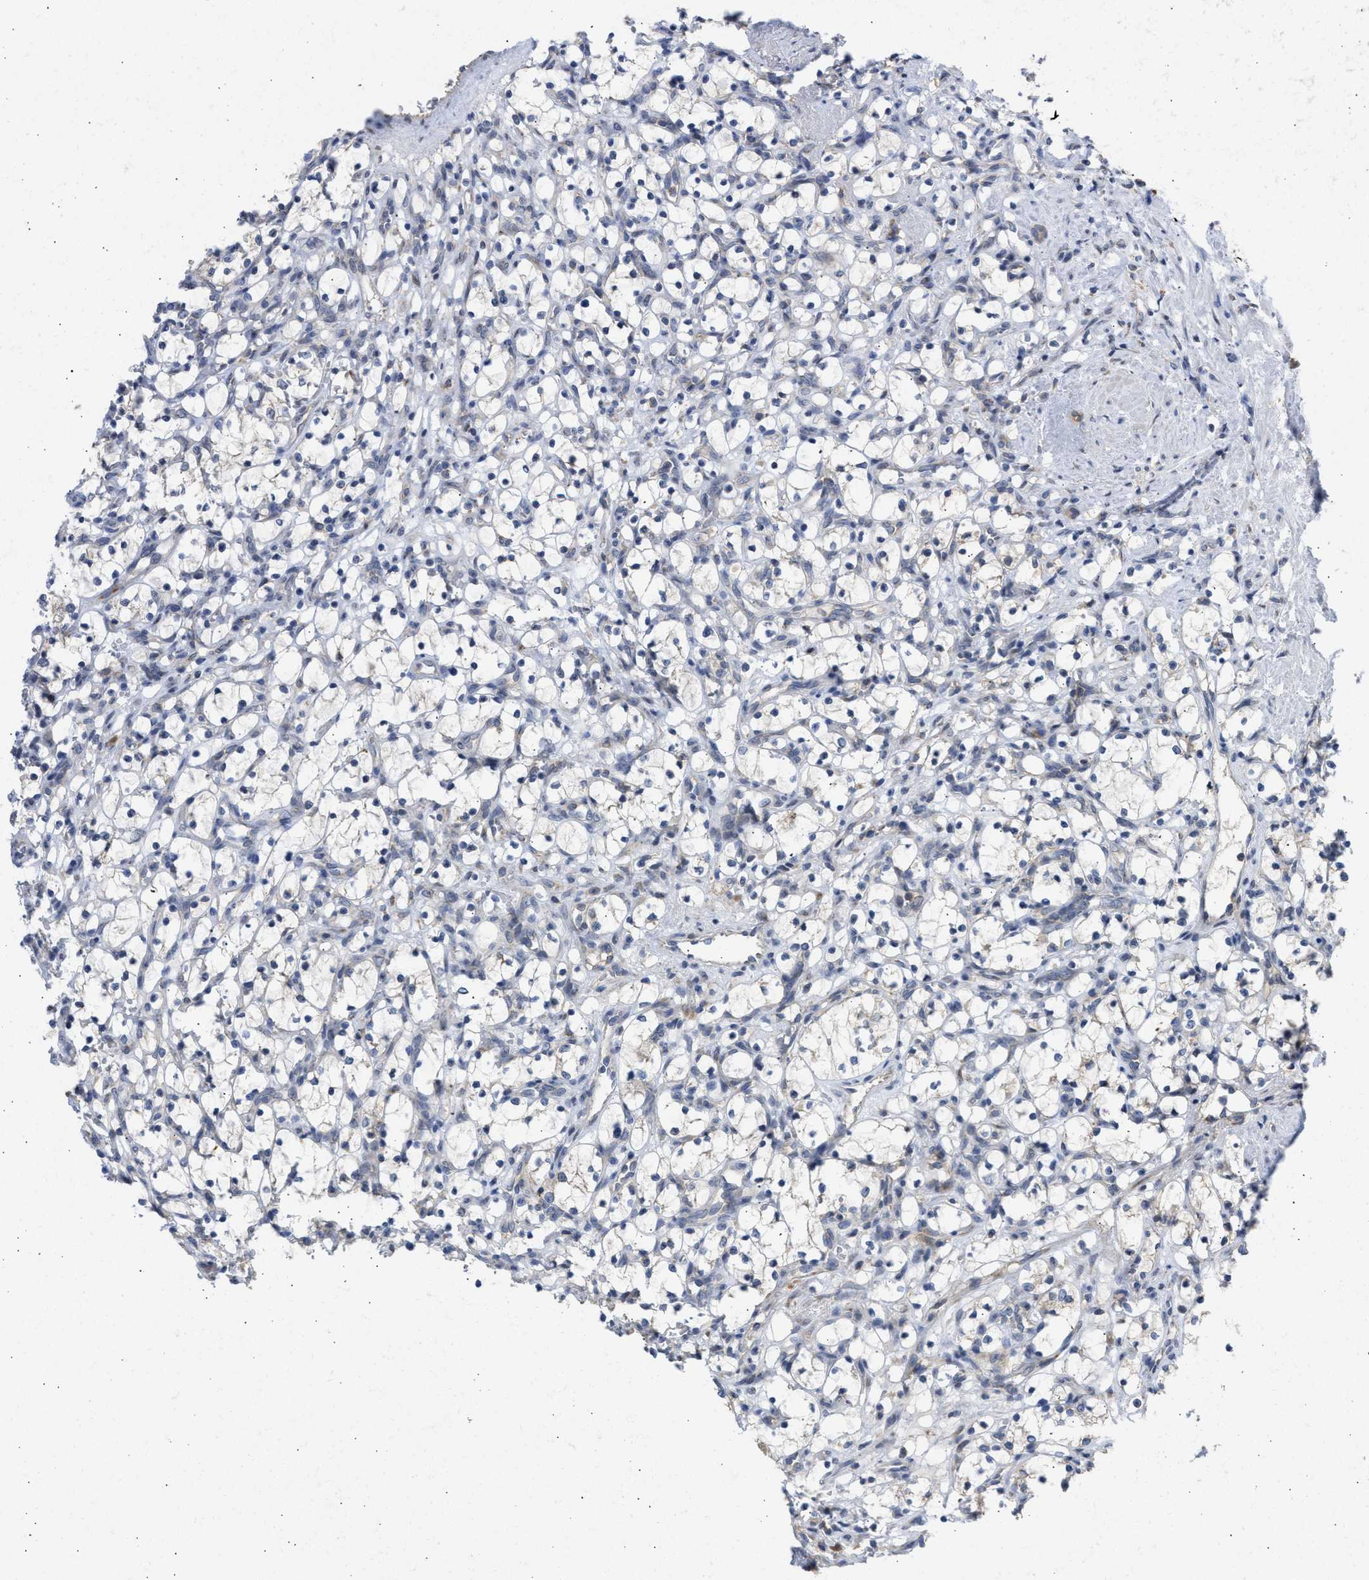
{"staining": {"intensity": "weak", "quantity": "<25%", "location": "cytoplasmic/membranous"}, "tissue": "renal cancer", "cell_type": "Tumor cells", "image_type": "cancer", "snomed": [{"axis": "morphology", "description": "Adenocarcinoma, NOS"}, {"axis": "topography", "description": "Kidney"}], "caption": "Immunohistochemistry (IHC) image of adenocarcinoma (renal) stained for a protein (brown), which shows no positivity in tumor cells.", "gene": "TMED1", "patient": {"sex": "female", "age": 69}}